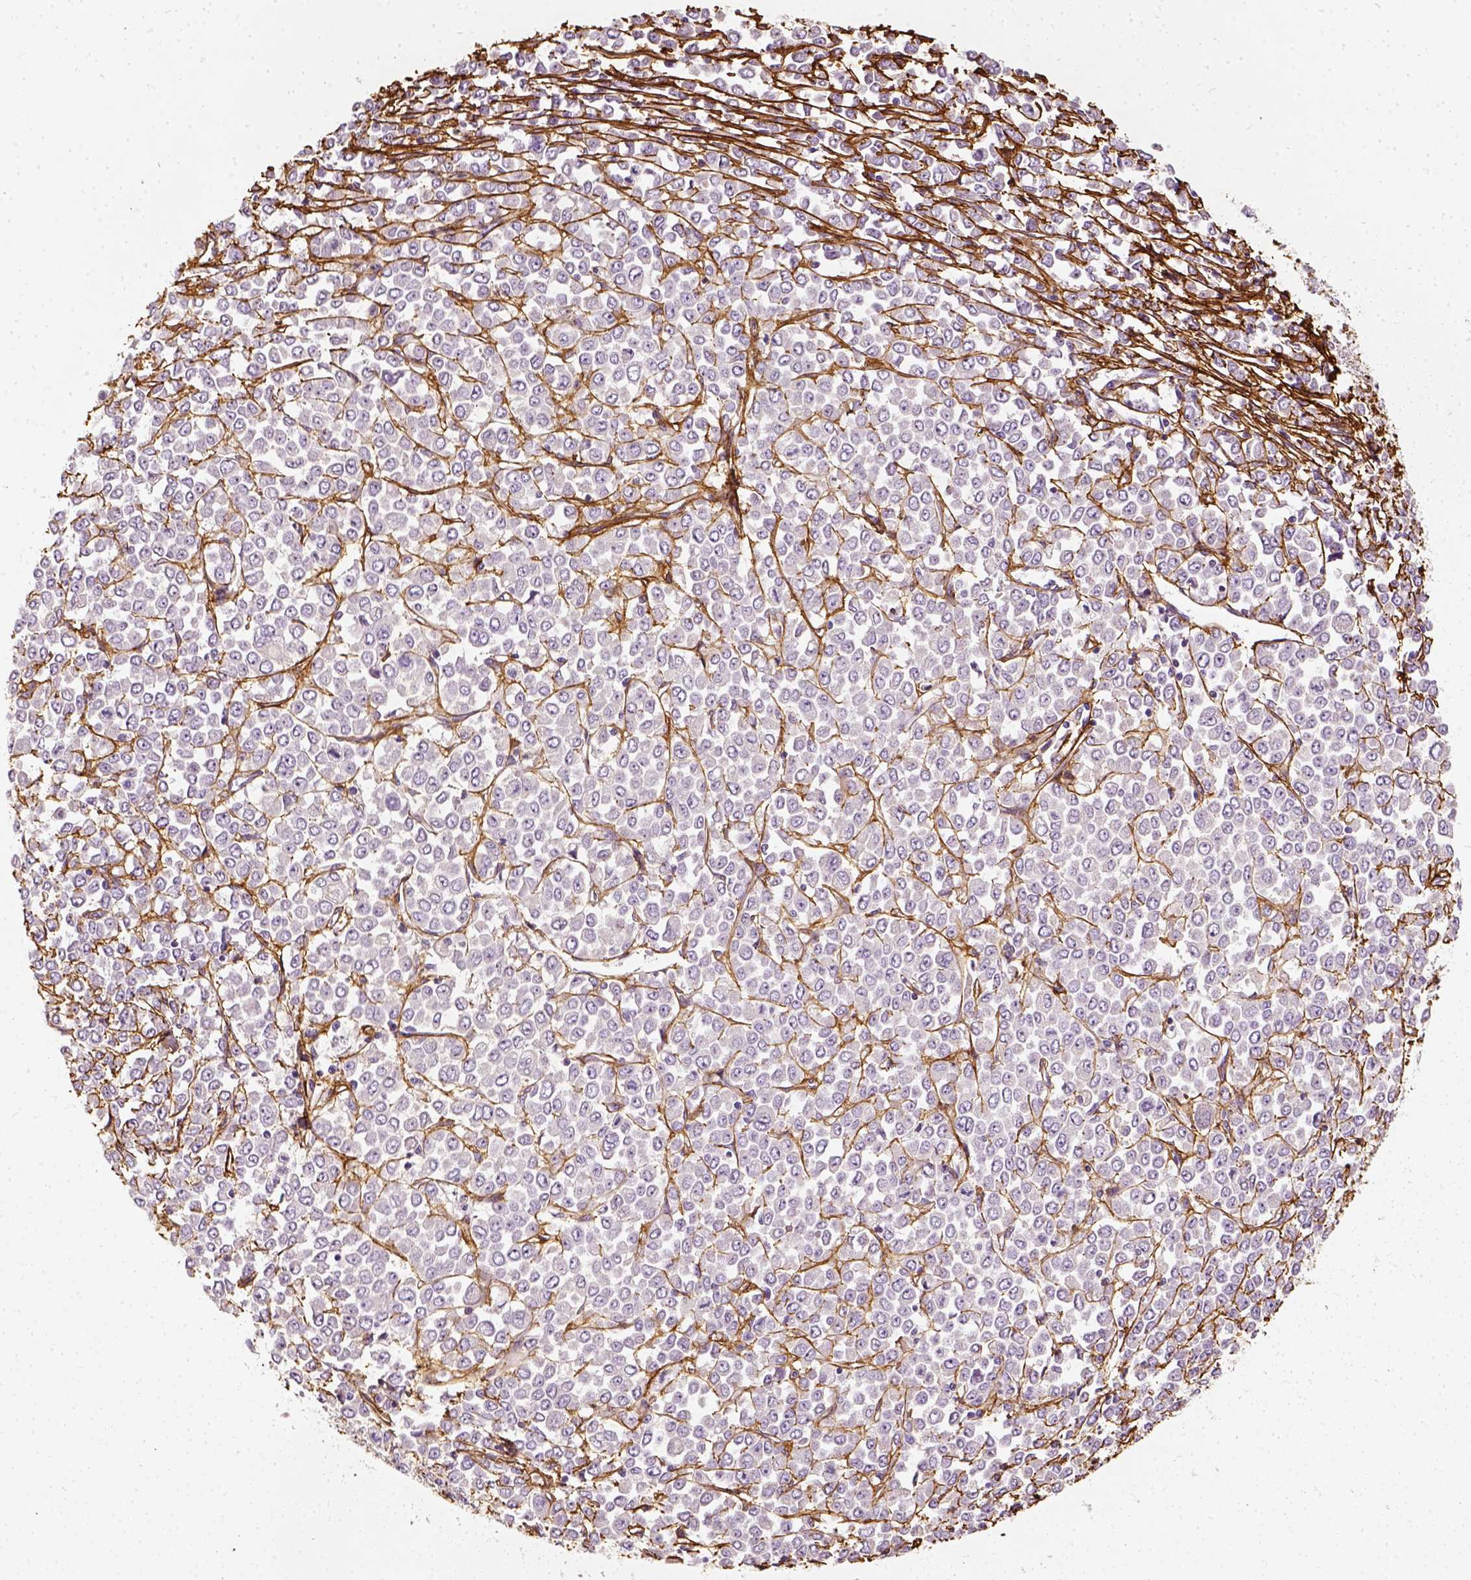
{"staining": {"intensity": "negative", "quantity": "none", "location": "none"}, "tissue": "stomach cancer", "cell_type": "Tumor cells", "image_type": "cancer", "snomed": [{"axis": "morphology", "description": "Adenocarcinoma, NOS"}, {"axis": "topography", "description": "Stomach, upper"}], "caption": "DAB immunohistochemical staining of stomach cancer (adenocarcinoma) shows no significant expression in tumor cells.", "gene": "COL6A2", "patient": {"sex": "male", "age": 70}}